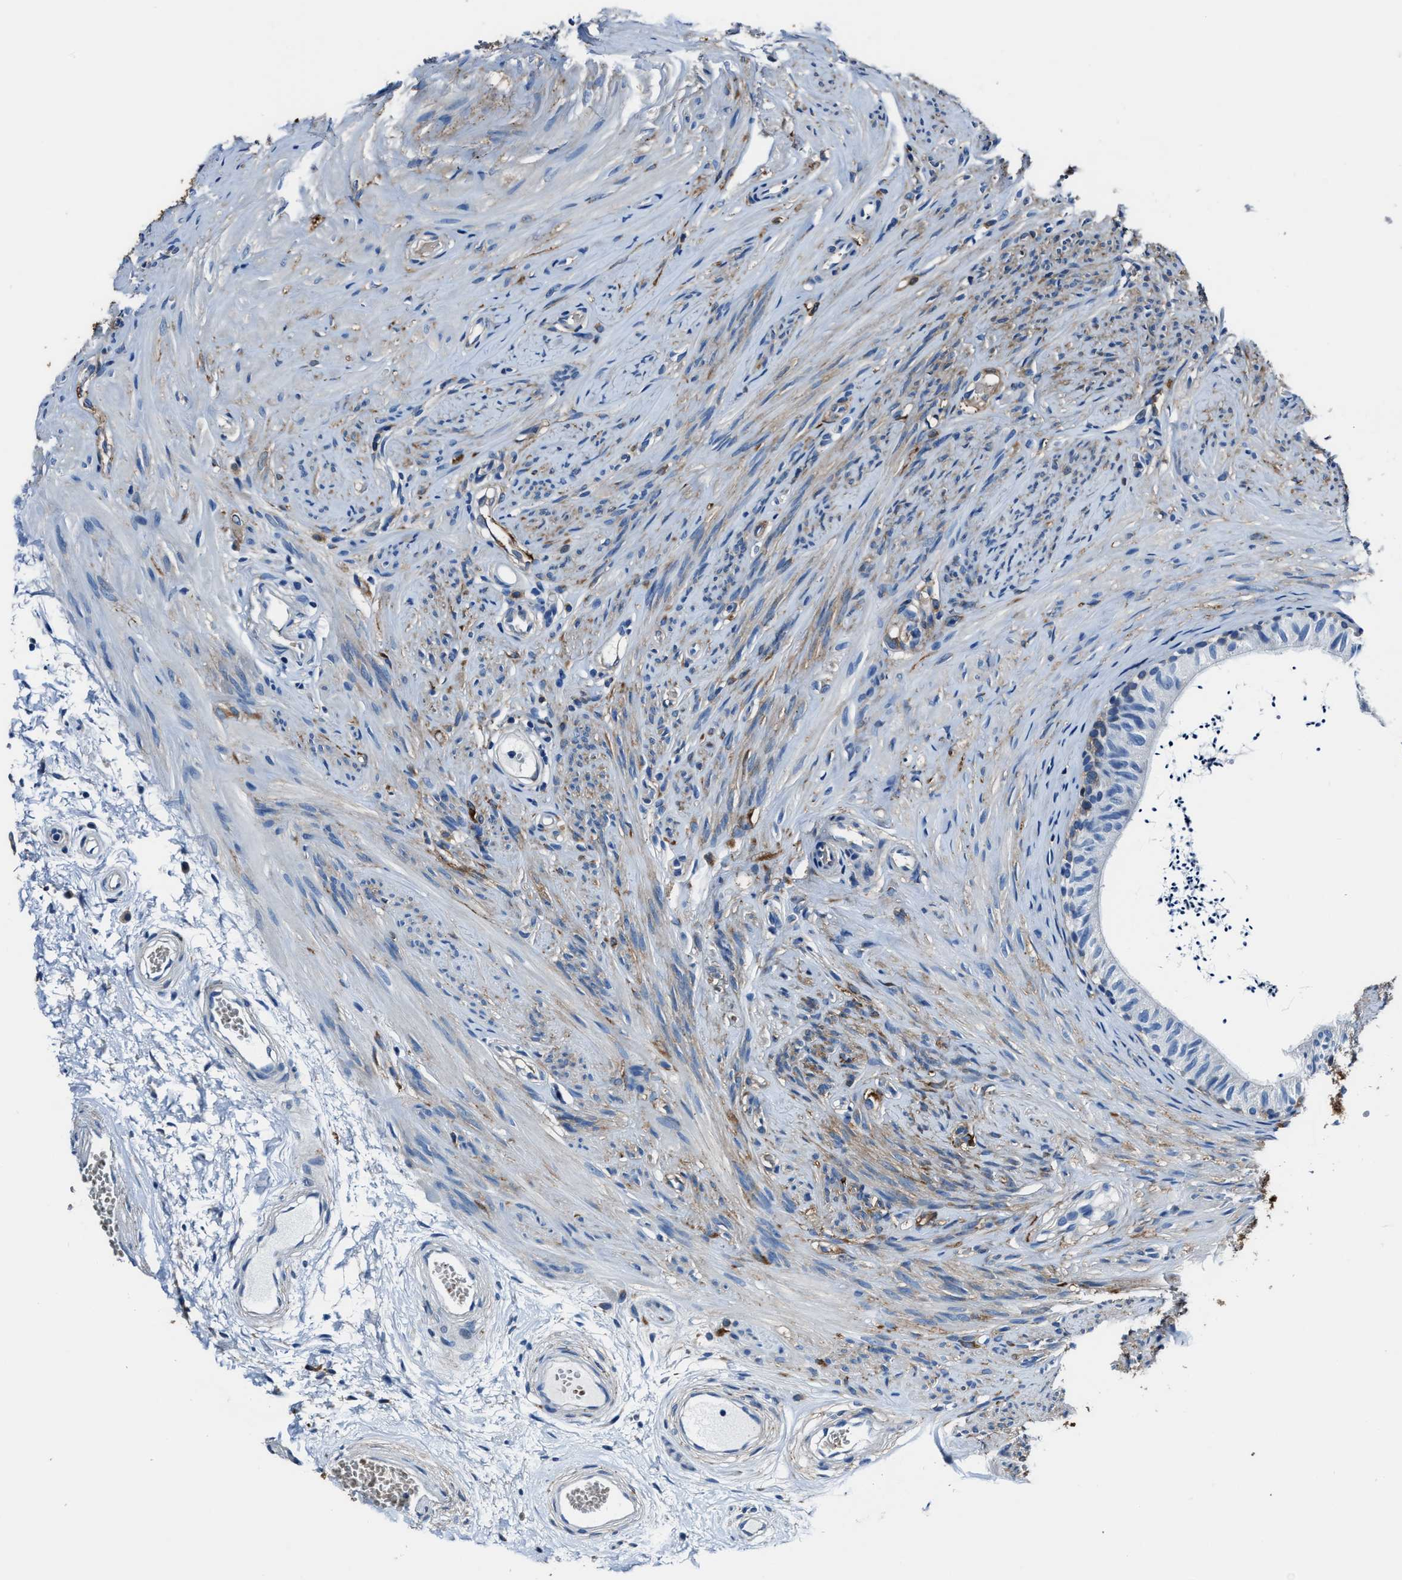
{"staining": {"intensity": "moderate", "quantity": "<25%", "location": "cytoplasmic/membranous"}, "tissue": "epididymis", "cell_type": "Glandular cells", "image_type": "normal", "snomed": [{"axis": "morphology", "description": "Normal tissue, NOS"}, {"axis": "topography", "description": "Epididymis"}], "caption": "Immunohistochemistry (DAB) staining of benign human epididymis shows moderate cytoplasmic/membranous protein positivity in approximately <25% of glandular cells.", "gene": "FTL", "patient": {"sex": "male", "age": 56}}